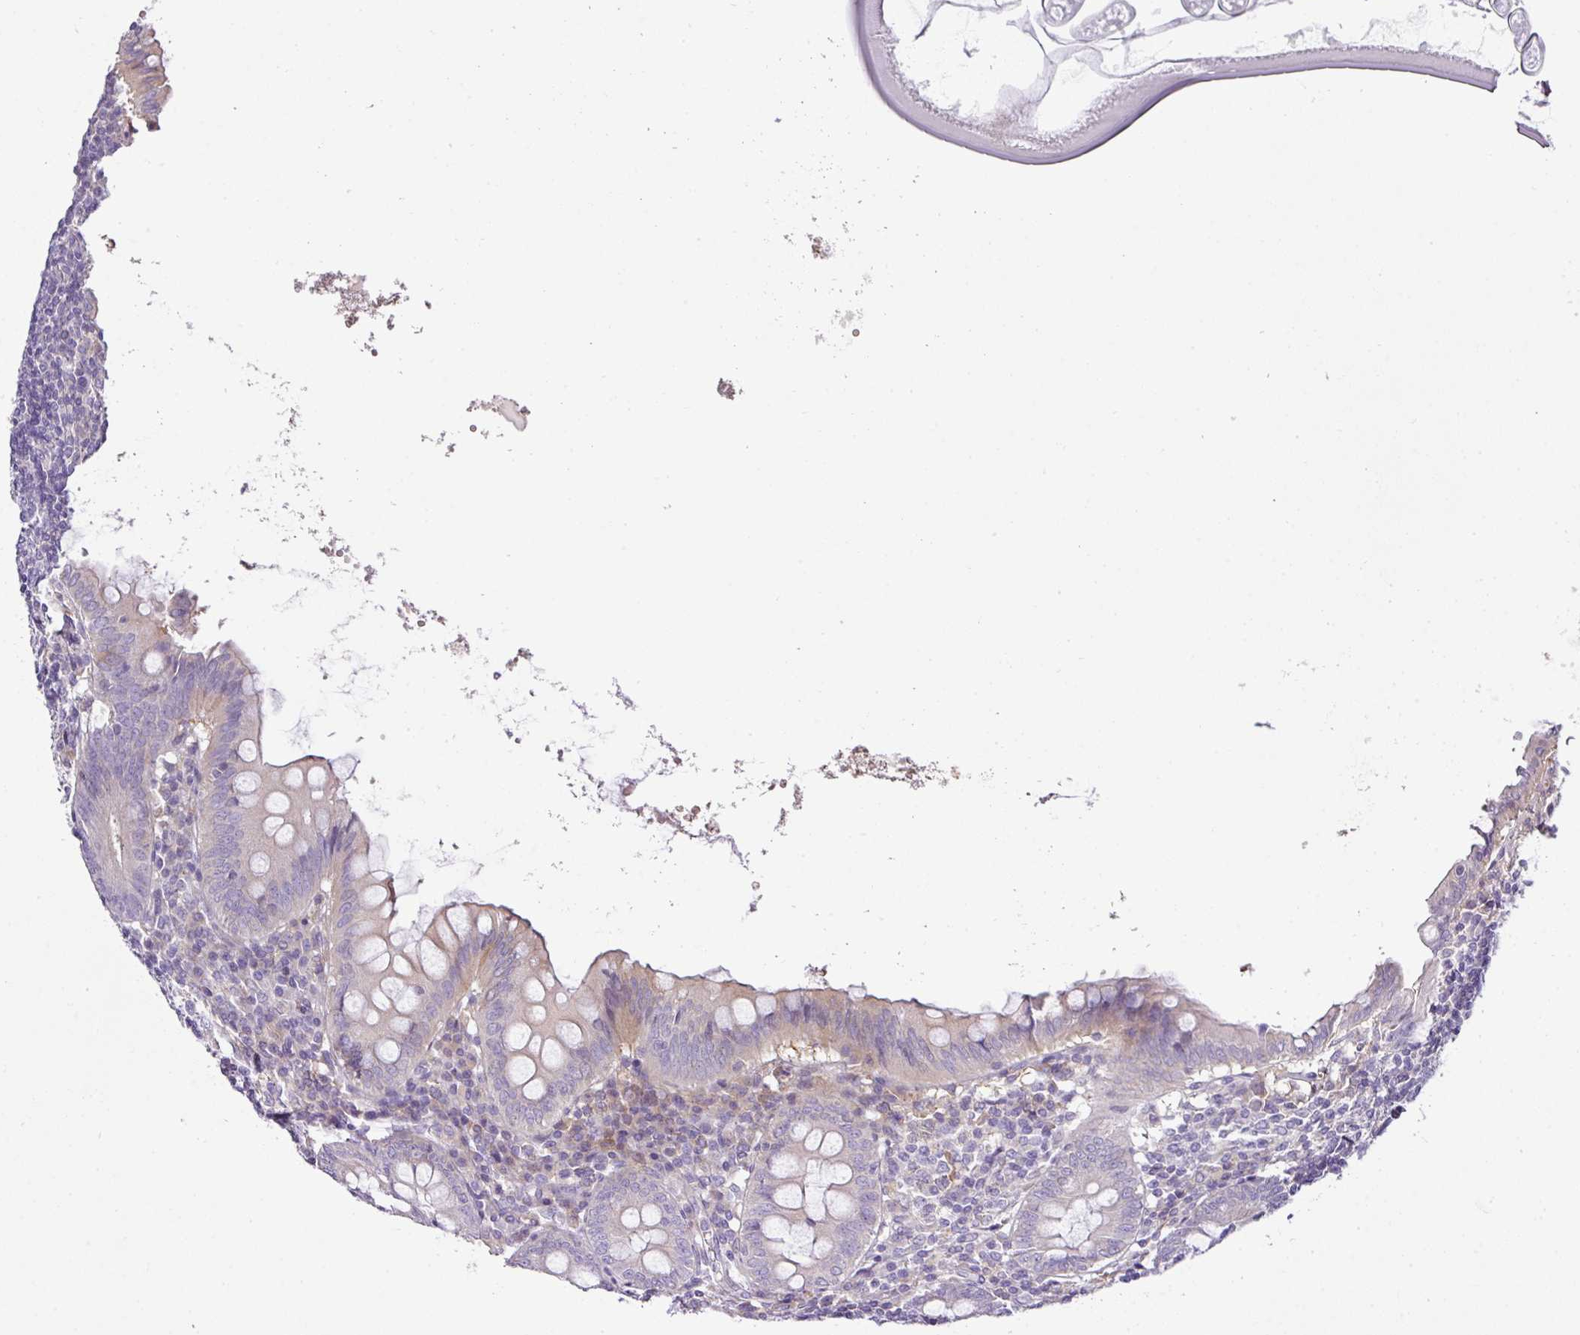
{"staining": {"intensity": "weak", "quantity": "<25%", "location": "cytoplasmic/membranous"}, "tissue": "appendix", "cell_type": "Glandular cells", "image_type": "normal", "snomed": [{"axis": "morphology", "description": "Normal tissue, NOS"}, {"axis": "topography", "description": "Appendix"}], "caption": "The IHC micrograph has no significant positivity in glandular cells of appendix. The staining is performed using DAB (3,3'-diaminobenzidine) brown chromogen with nuclei counter-stained in using hematoxylin.", "gene": "HOXC13", "patient": {"sex": "female", "age": 54}}